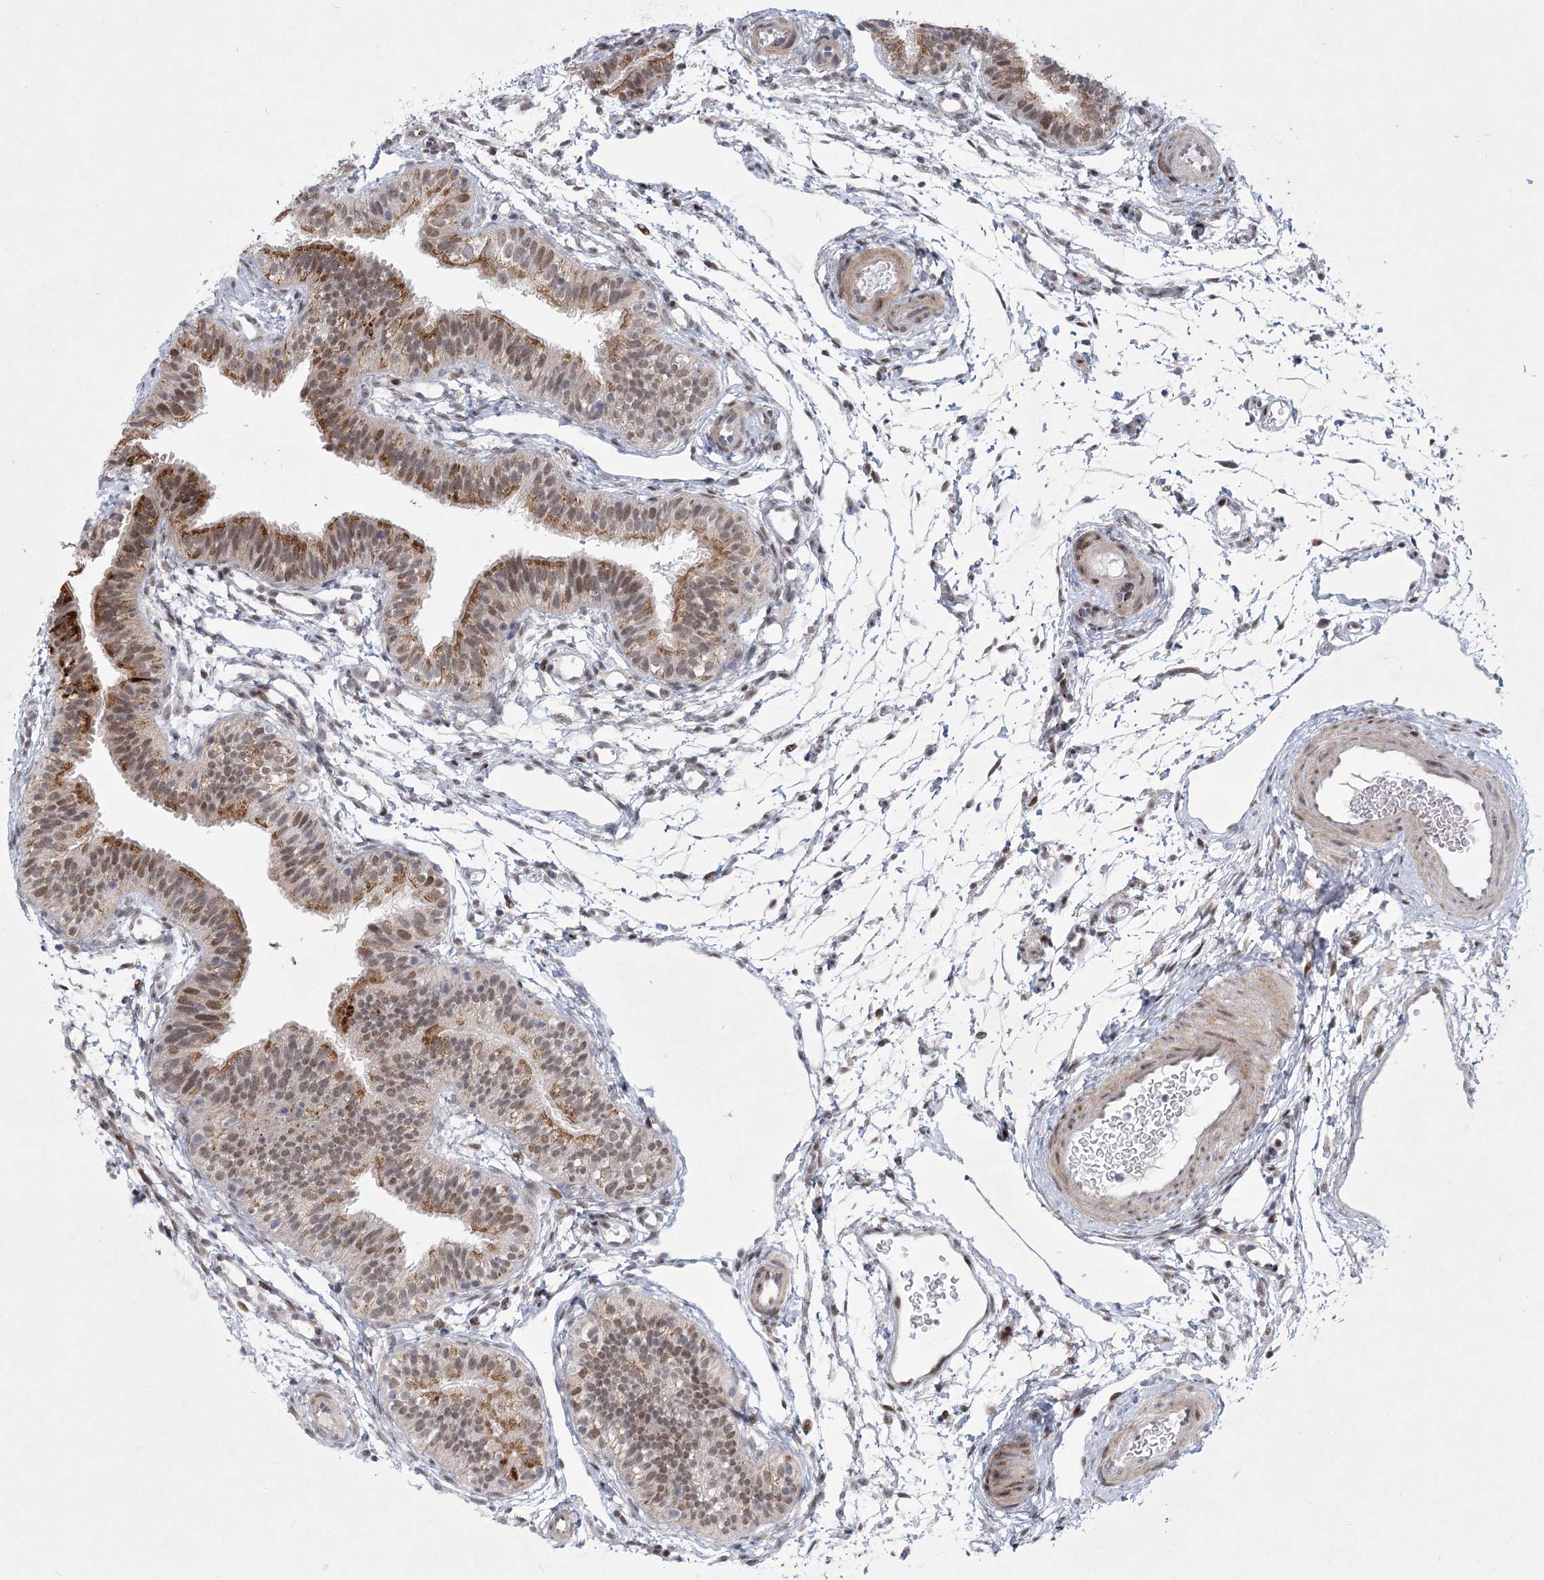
{"staining": {"intensity": "moderate", "quantity": "25%-75%", "location": "cytoplasmic/membranous,nuclear"}, "tissue": "fallopian tube", "cell_type": "Glandular cells", "image_type": "normal", "snomed": [{"axis": "morphology", "description": "Normal tissue, NOS"}, {"axis": "topography", "description": "Fallopian tube"}], "caption": "A brown stain shows moderate cytoplasmic/membranous,nuclear staining of a protein in glandular cells of benign human fallopian tube. The staining was performed using DAB (3,3'-diaminobenzidine) to visualize the protein expression in brown, while the nuclei were stained in blue with hematoxylin (Magnification: 20x).", "gene": "CIB4", "patient": {"sex": "female", "age": 35}}